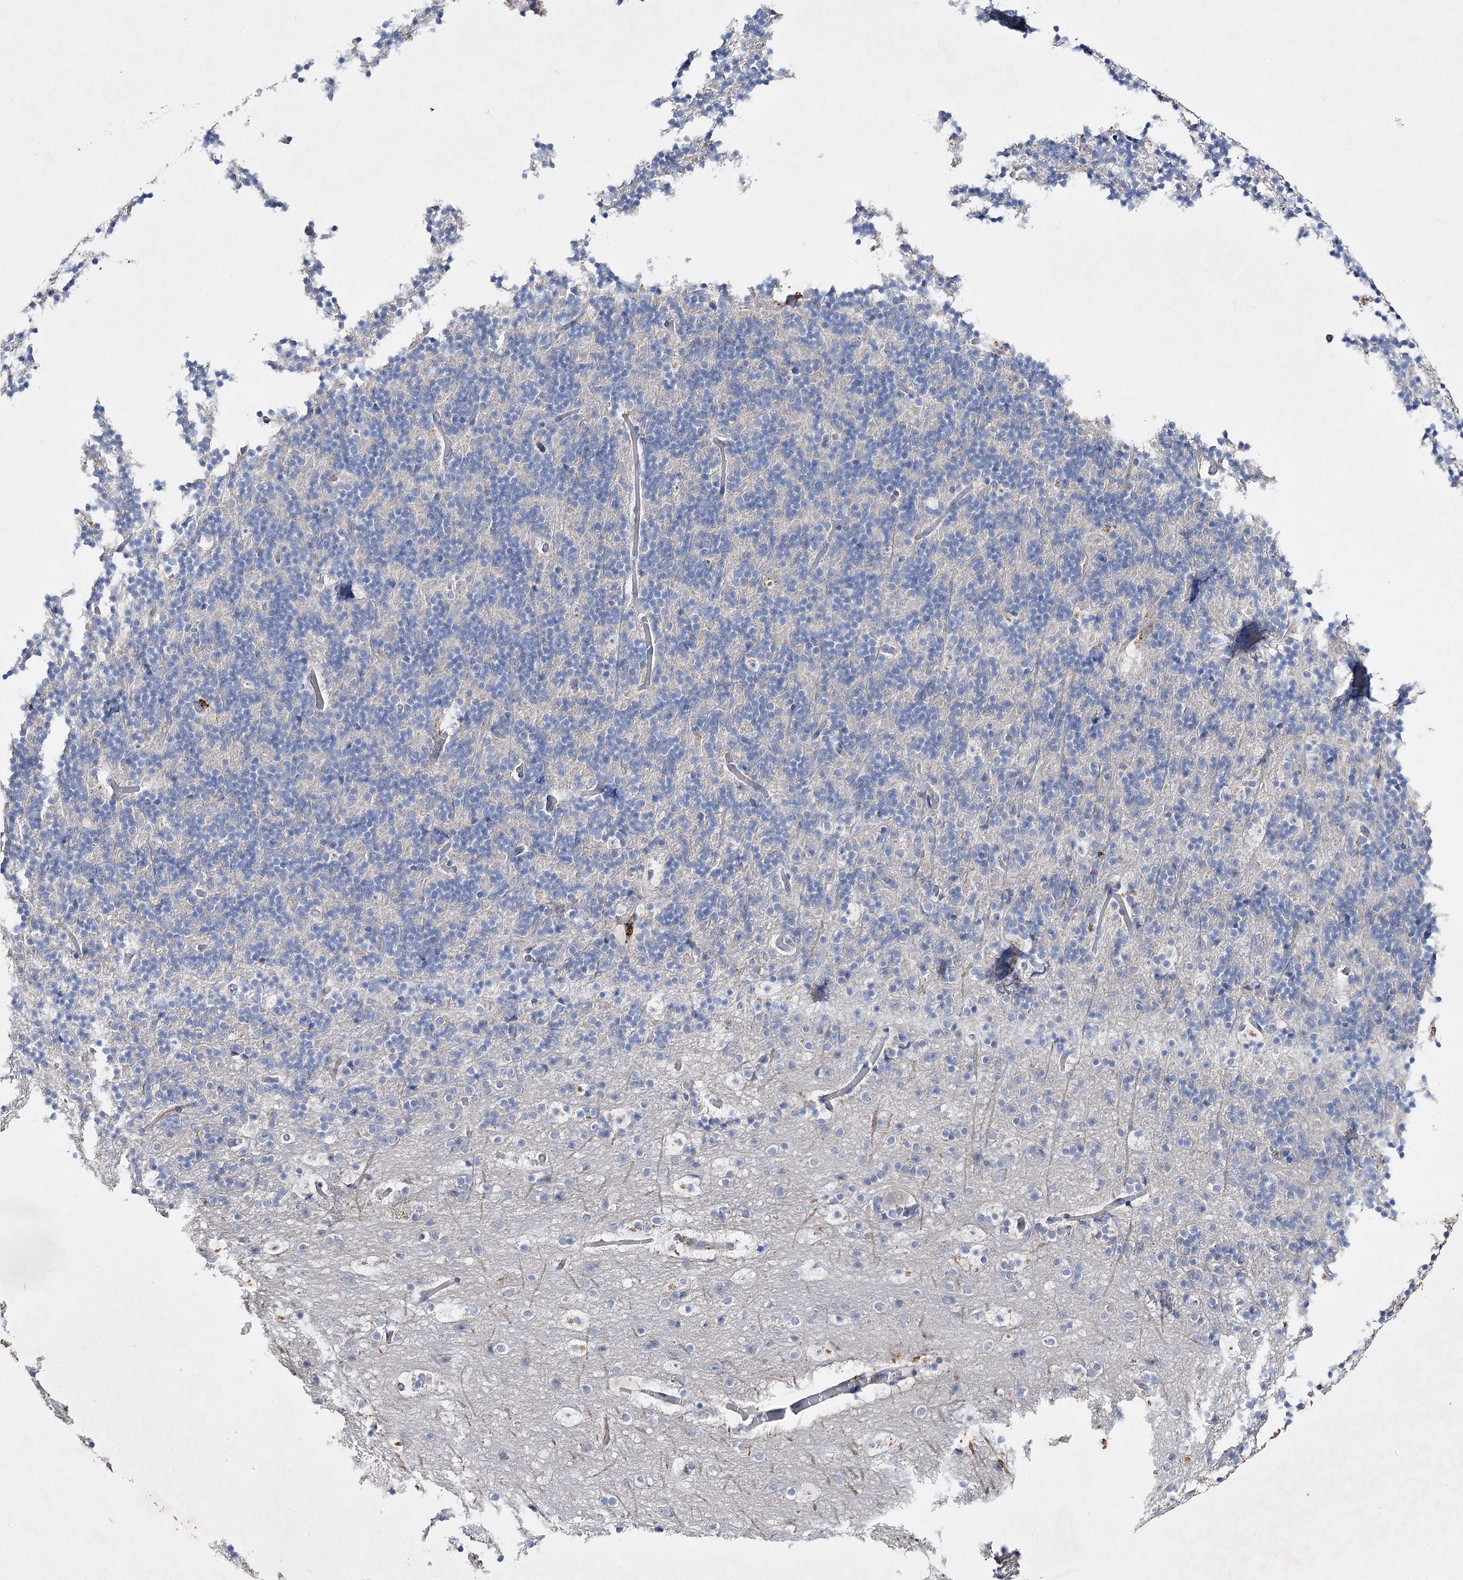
{"staining": {"intensity": "negative", "quantity": "none", "location": "none"}, "tissue": "cerebellum", "cell_type": "Cells in granular layer", "image_type": "normal", "snomed": [{"axis": "morphology", "description": "Normal tissue, NOS"}, {"axis": "topography", "description": "Cerebellum"}], "caption": "DAB immunohistochemical staining of benign cerebellum reveals no significant expression in cells in granular layer. (DAB immunohistochemistry with hematoxylin counter stain).", "gene": "IL1RAP", "patient": {"sex": "male", "age": 57}}